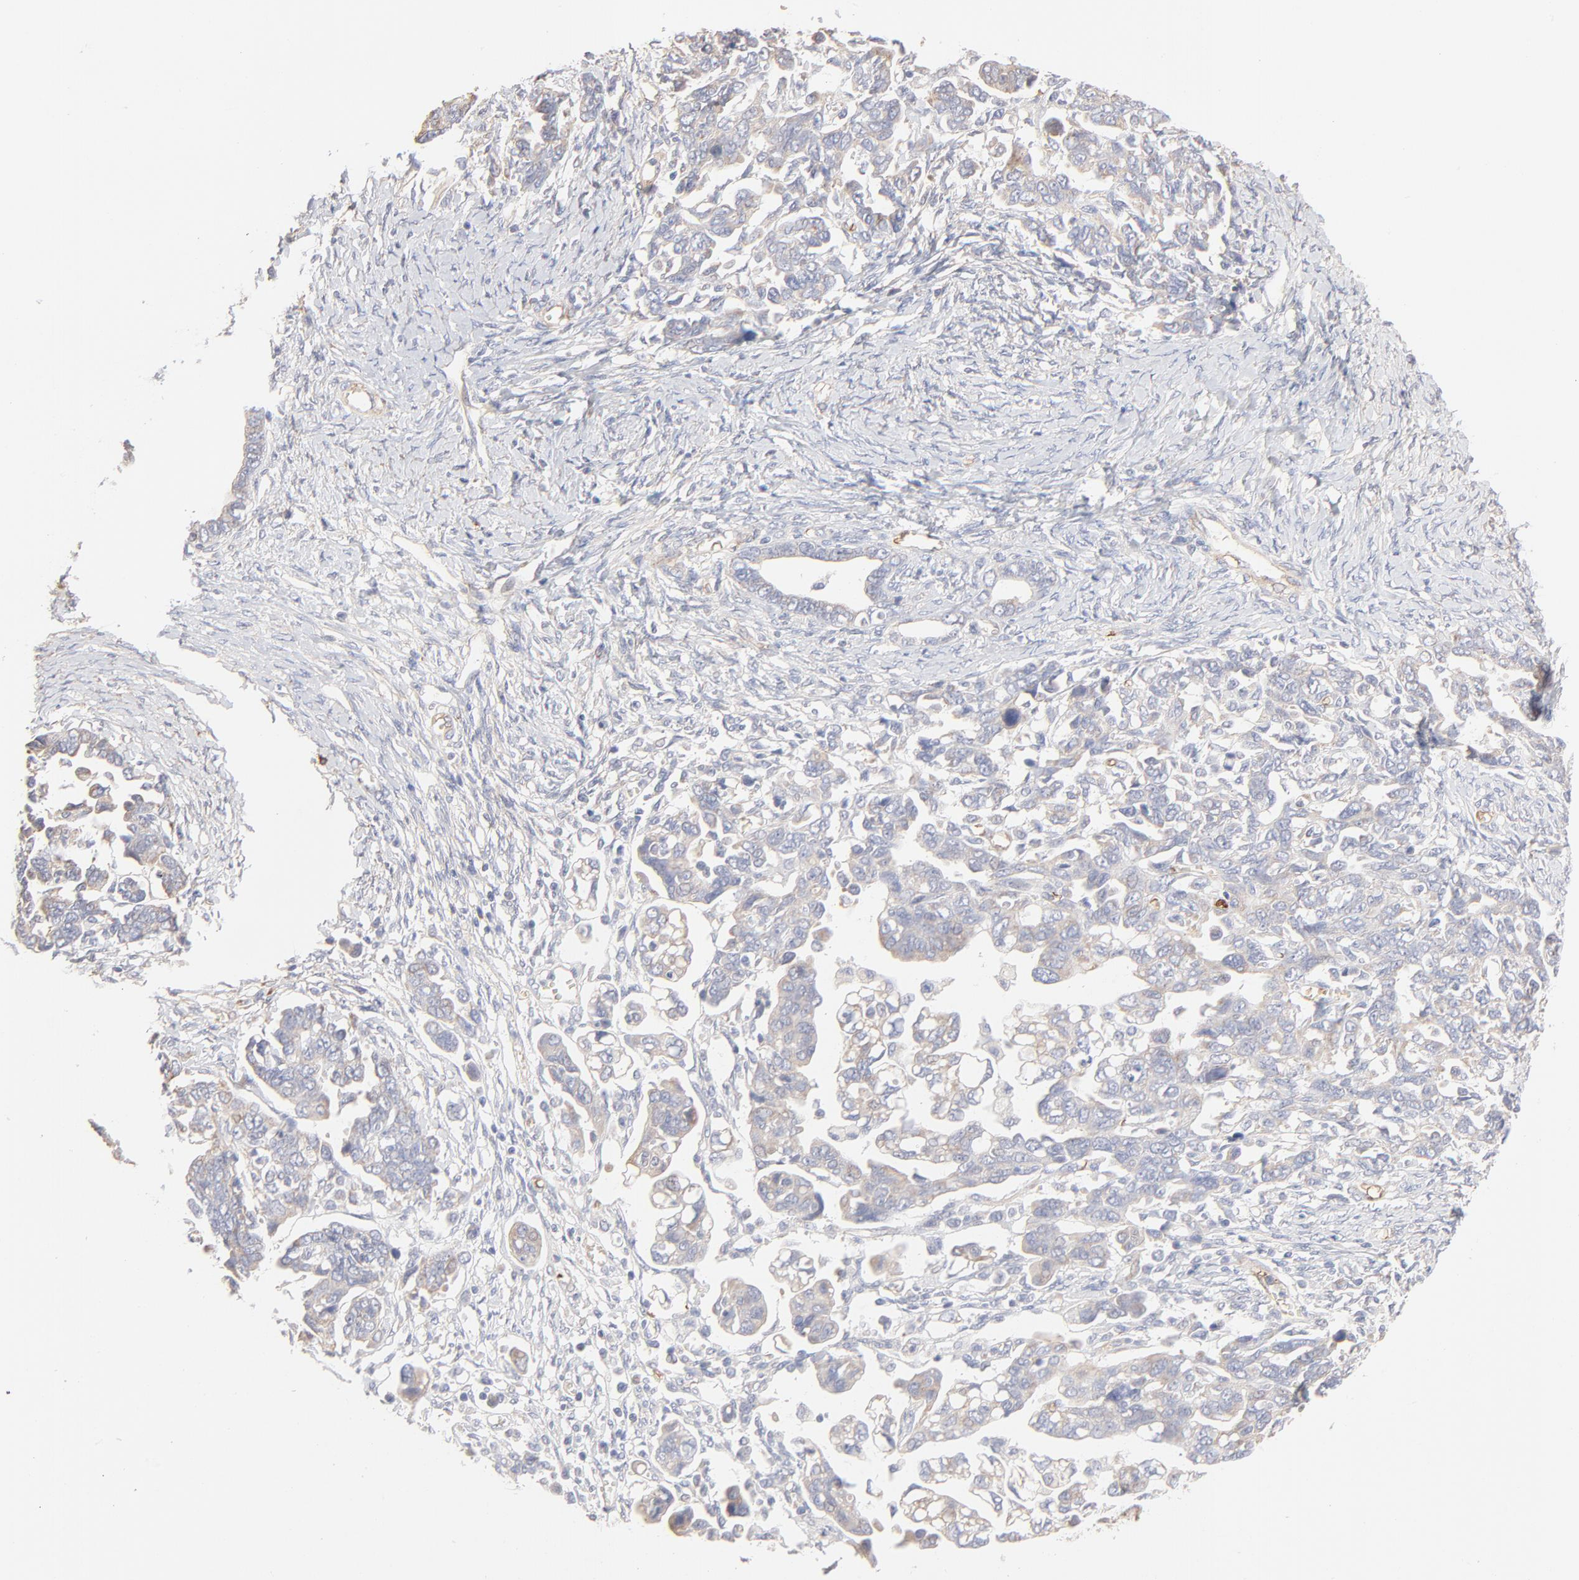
{"staining": {"intensity": "negative", "quantity": "none", "location": "none"}, "tissue": "ovarian cancer", "cell_type": "Tumor cells", "image_type": "cancer", "snomed": [{"axis": "morphology", "description": "Cystadenocarcinoma, serous, NOS"}, {"axis": "topography", "description": "Ovary"}], "caption": "Tumor cells show no significant staining in ovarian cancer. (IHC, brightfield microscopy, high magnification).", "gene": "SPTB", "patient": {"sex": "female", "age": 69}}